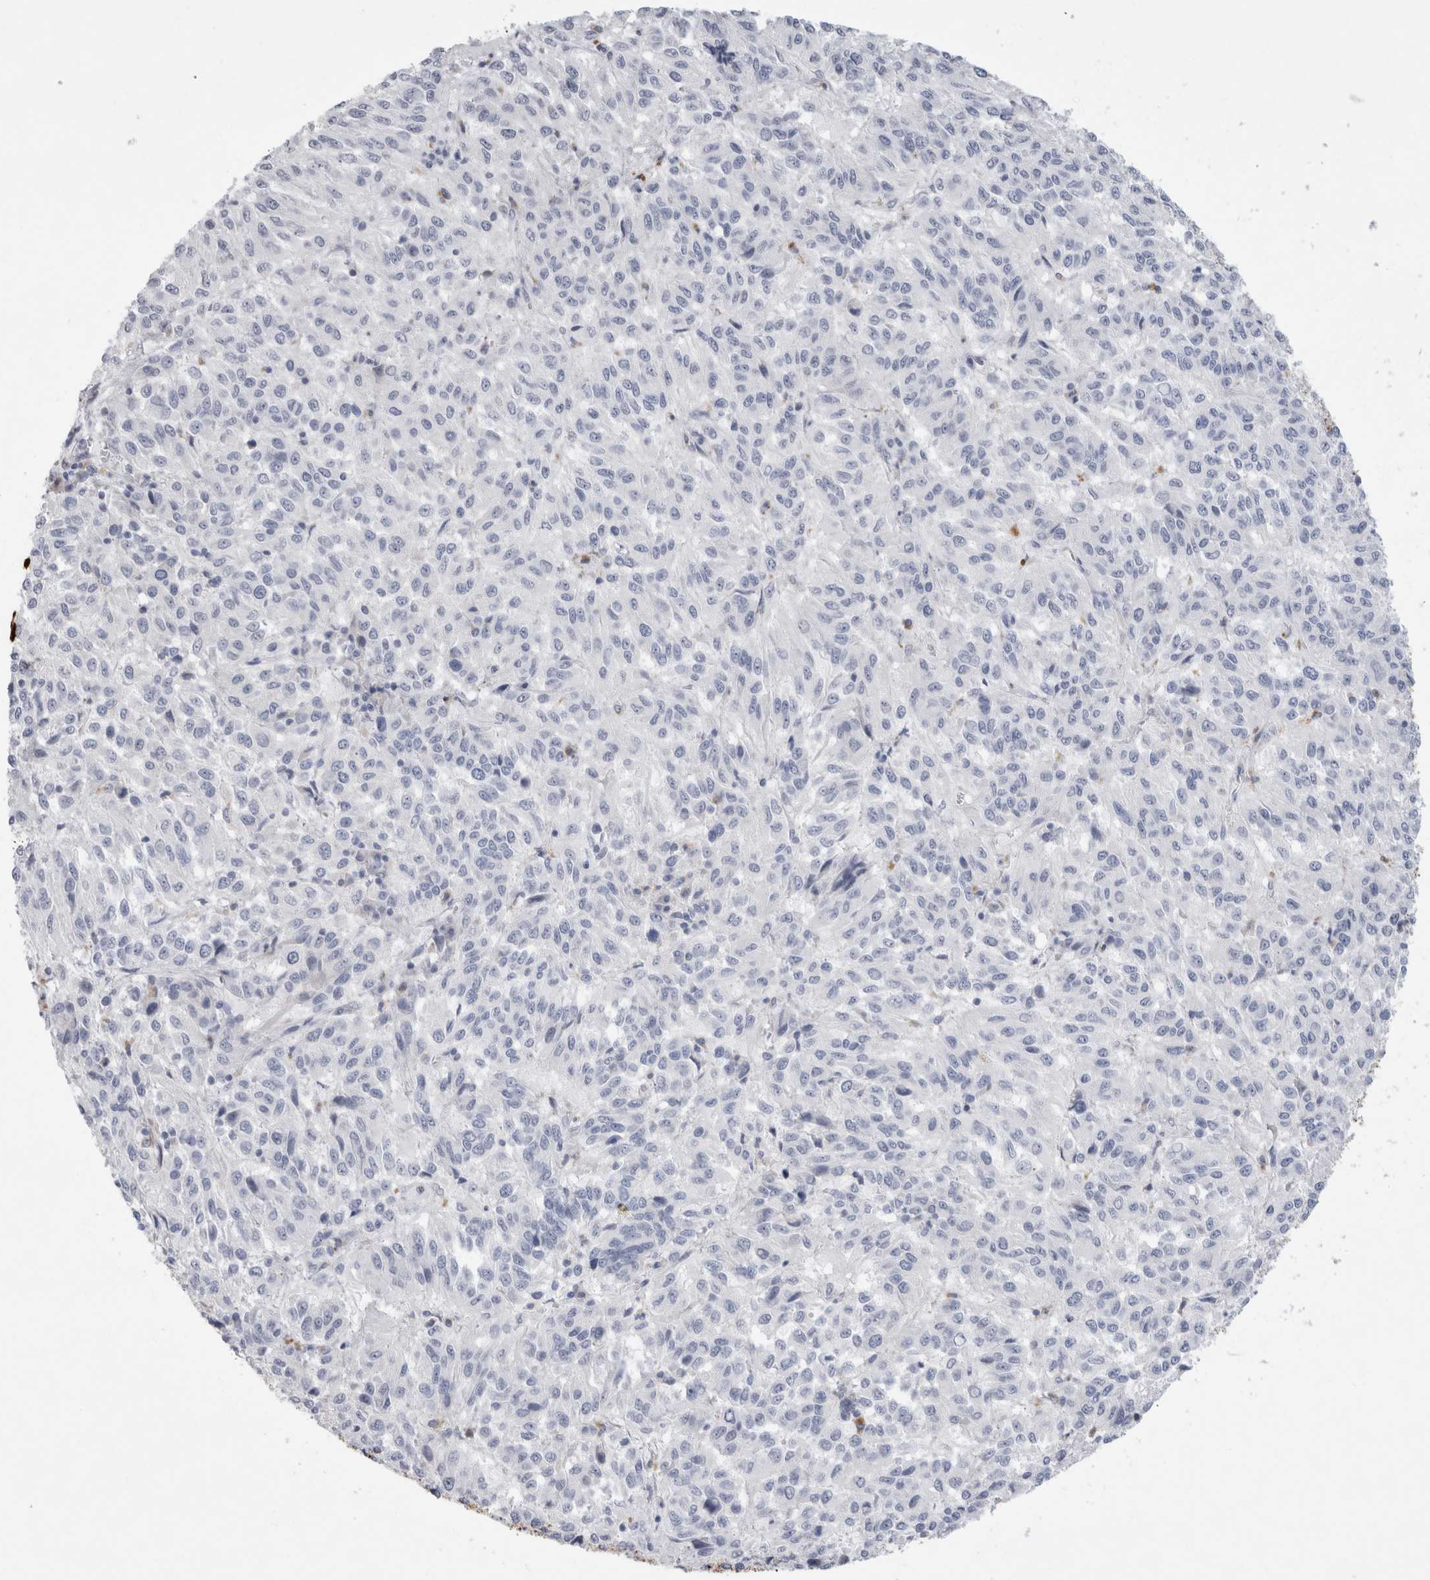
{"staining": {"intensity": "negative", "quantity": "none", "location": "none"}, "tissue": "melanoma", "cell_type": "Tumor cells", "image_type": "cancer", "snomed": [{"axis": "morphology", "description": "Malignant melanoma, Metastatic site"}, {"axis": "topography", "description": "Lung"}], "caption": "The histopathology image exhibits no staining of tumor cells in malignant melanoma (metastatic site). (Immunohistochemistry (ihc), brightfield microscopy, high magnification).", "gene": "GAA", "patient": {"sex": "male", "age": 64}}